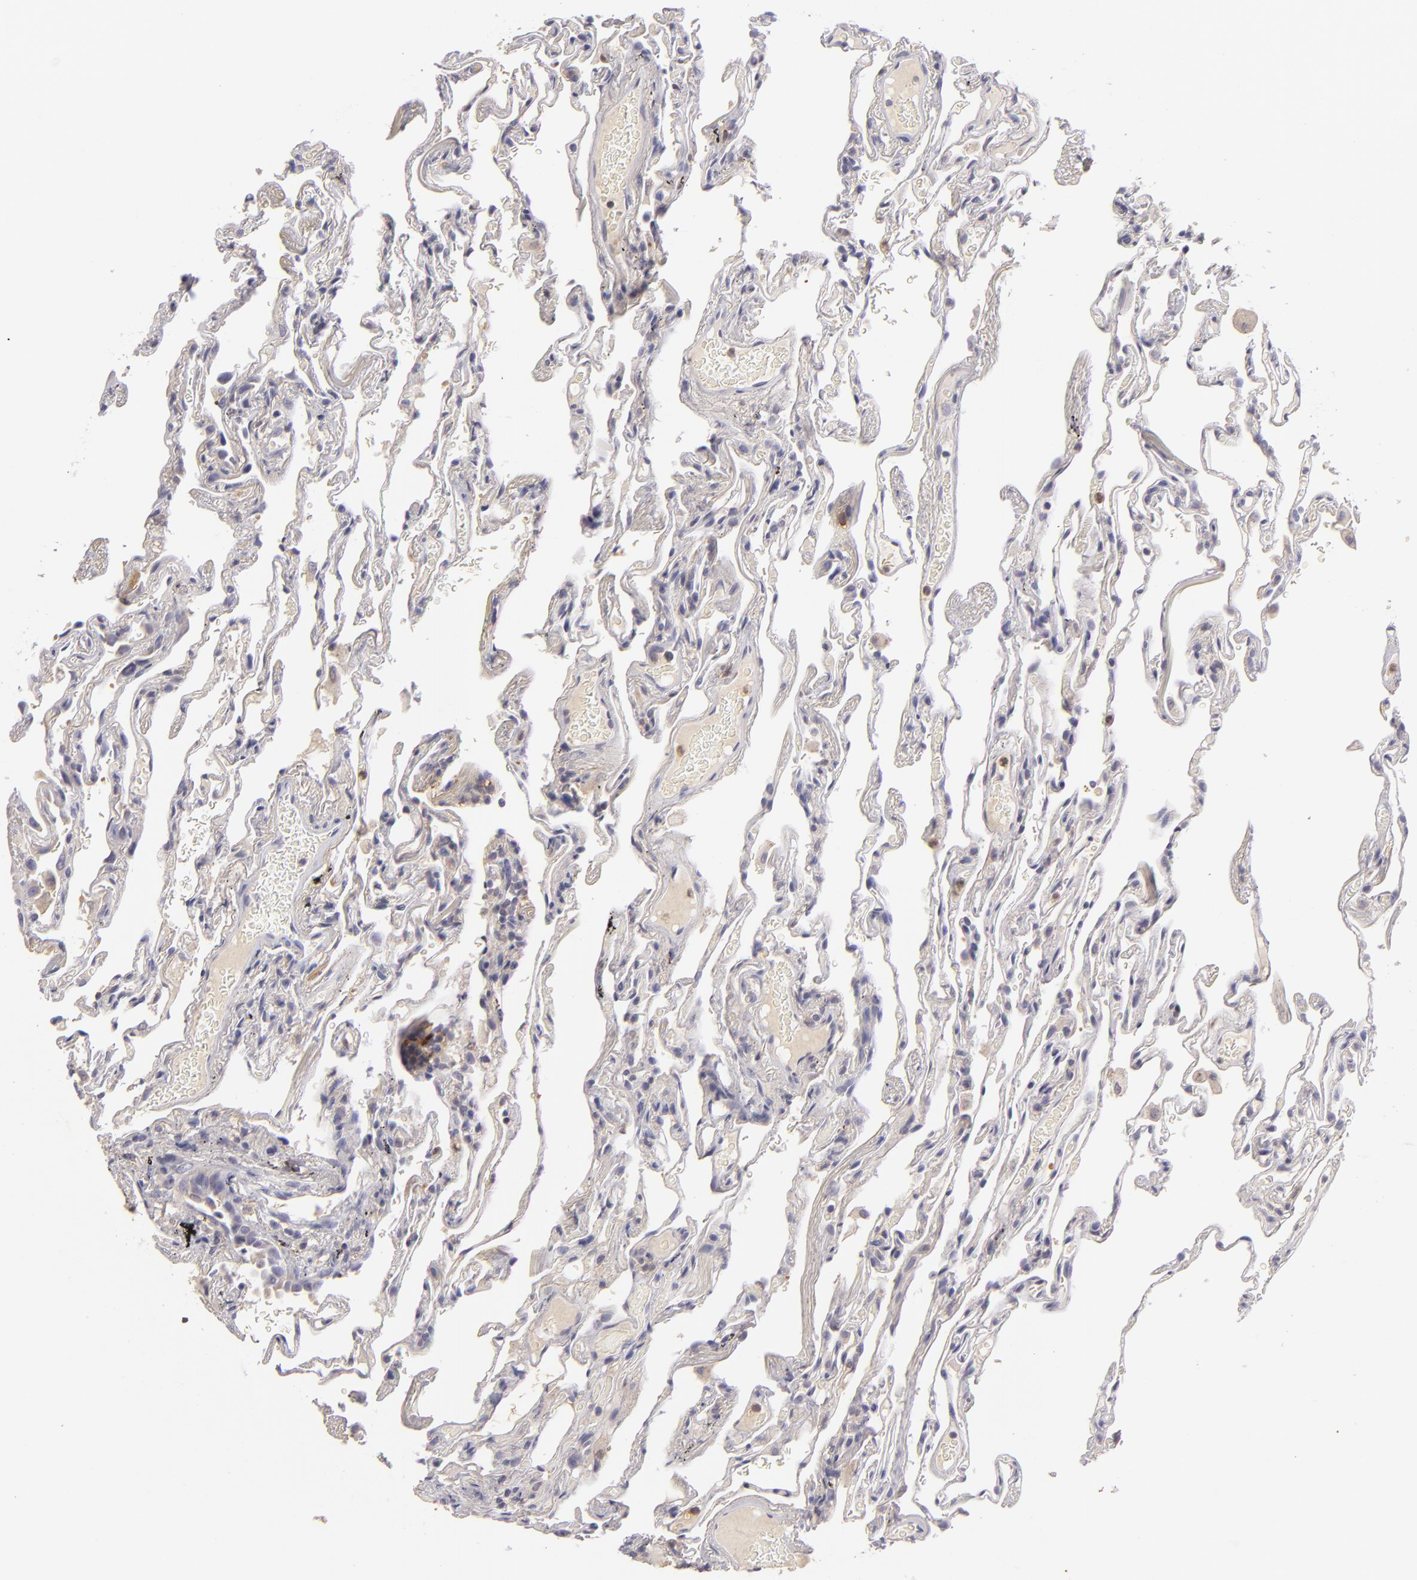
{"staining": {"intensity": "negative", "quantity": "none", "location": "none"}, "tissue": "lung", "cell_type": "Alveolar cells", "image_type": "normal", "snomed": [{"axis": "morphology", "description": "Normal tissue, NOS"}, {"axis": "morphology", "description": "Inflammation, NOS"}, {"axis": "topography", "description": "Lung"}], "caption": "An immunohistochemistry (IHC) histopathology image of normal lung is shown. There is no staining in alveolar cells of lung. The staining was performed using DAB (3,3'-diaminobenzidine) to visualize the protein expression in brown, while the nuclei were stained in blue with hematoxylin (Magnification: 20x).", "gene": "MMP10", "patient": {"sex": "male", "age": 69}}